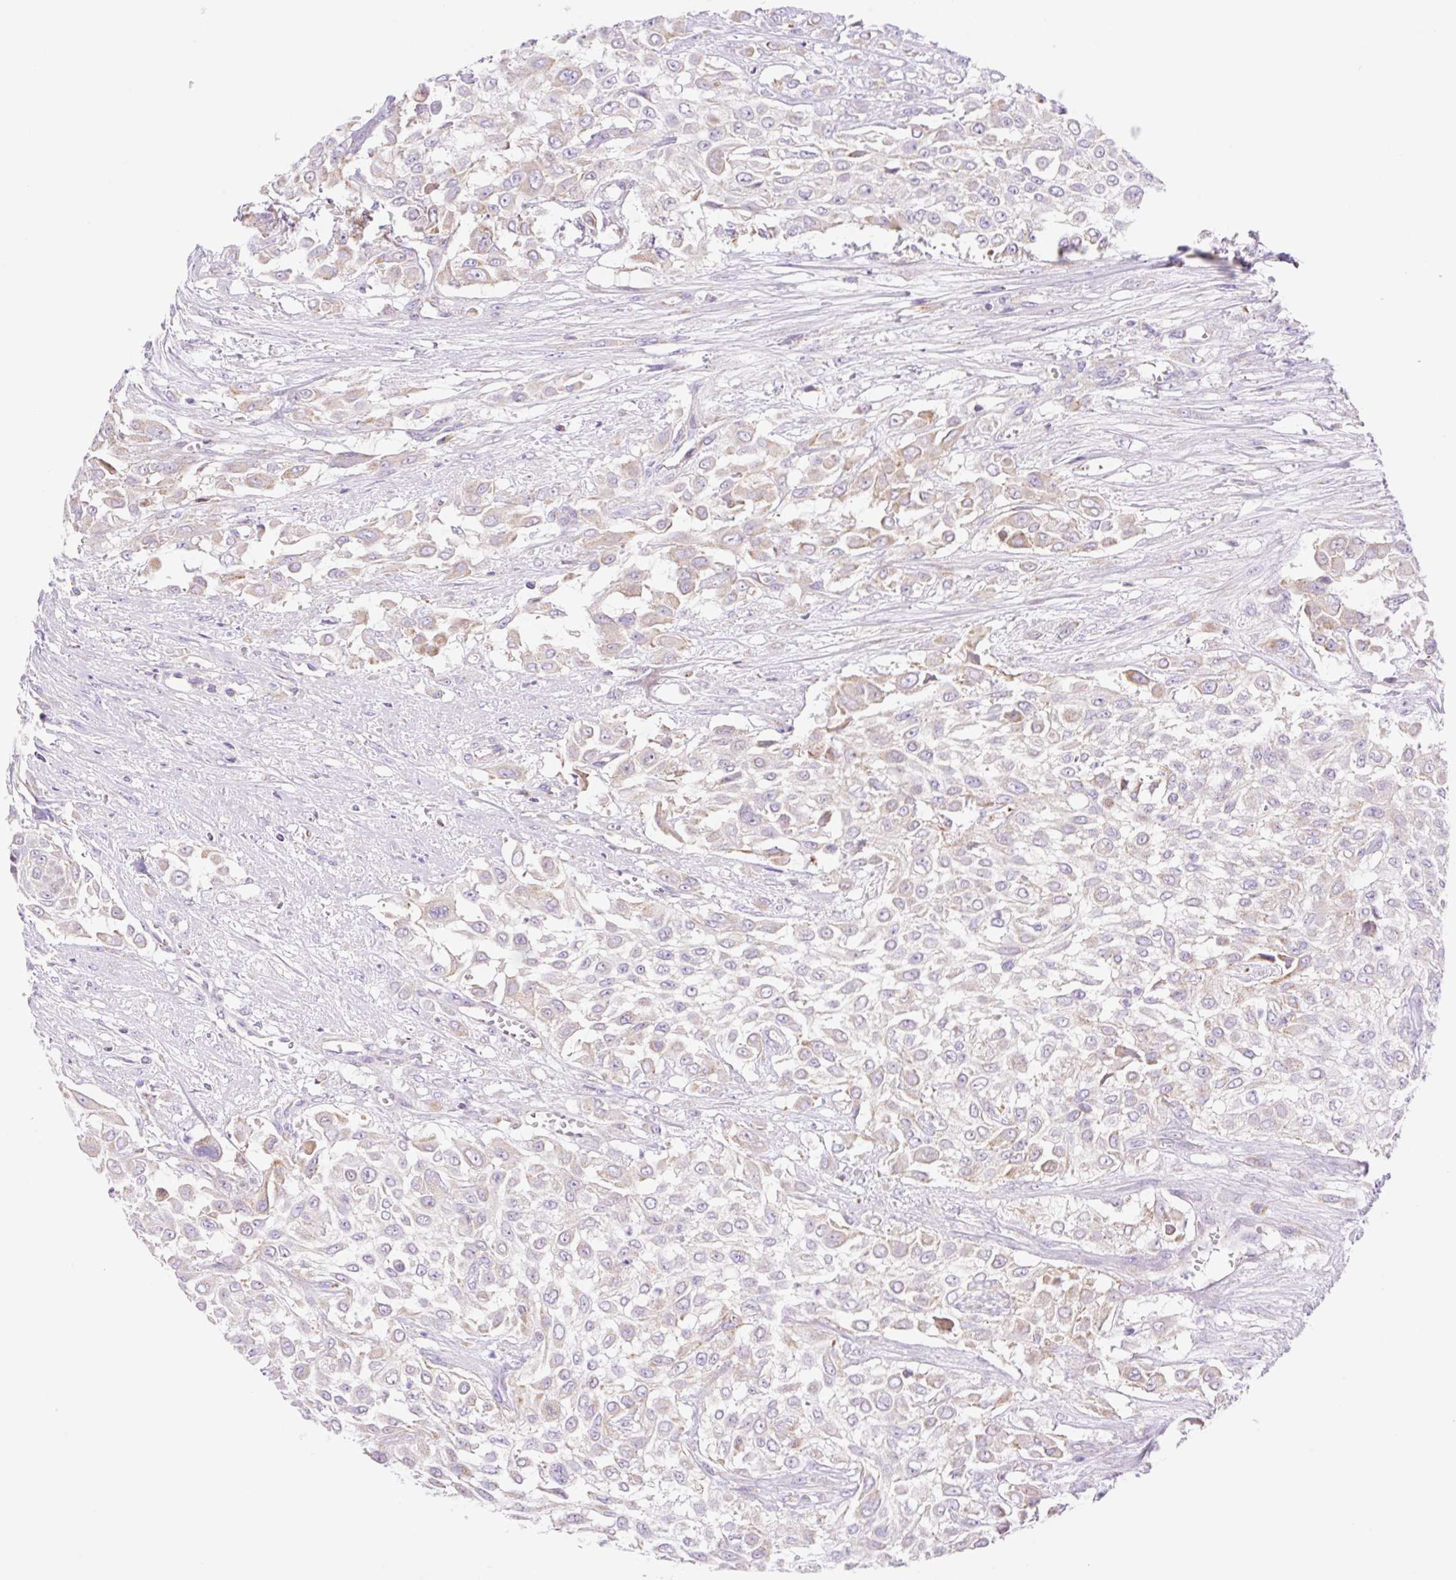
{"staining": {"intensity": "weak", "quantity": "25%-75%", "location": "cytoplasmic/membranous"}, "tissue": "urothelial cancer", "cell_type": "Tumor cells", "image_type": "cancer", "snomed": [{"axis": "morphology", "description": "Urothelial carcinoma, High grade"}, {"axis": "topography", "description": "Urinary bladder"}], "caption": "Brown immunohistochemical staining in urothelial cancer displays weak cytoplasmic/membranous expression in about 25%-75% of tumor cells.", "gene": "ETNK2", "patient": {"sex": "male", "age": 57}}